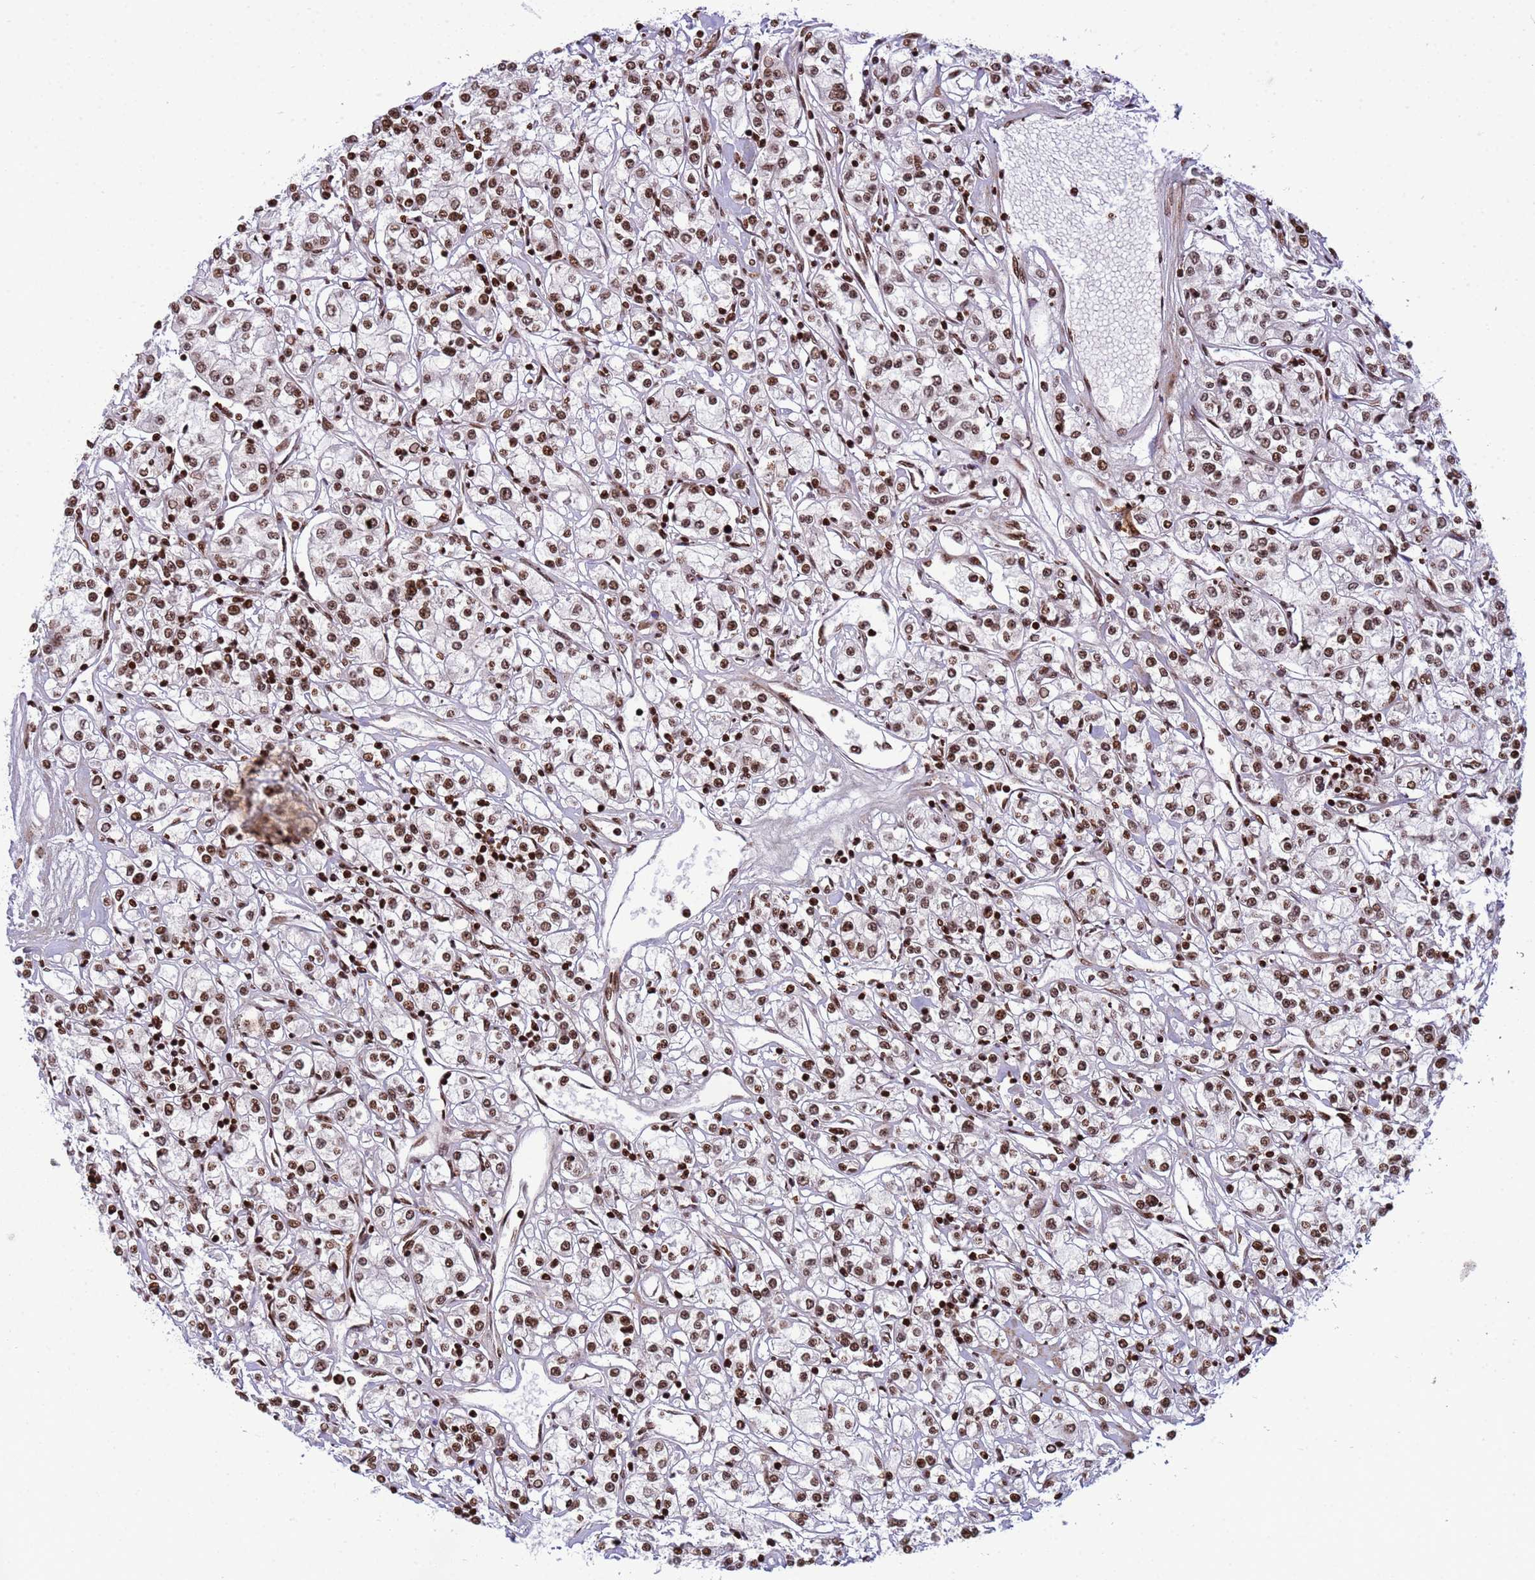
{"staining": {"intensity": "strong", "quantity": ">75%", "location": "nuclear"}, "tissue": "renal cancer", "cell_type": "Tumor cells", "image_type": "cancer", "snomed": [{"axis": "morphology", "description": "Adenocarcinoma, NOS"}, {"axis": "topography", "description": "Kidney"}], "caption": "A micrograph of human renal adenocarcinoma stained for a protein shows strong nuclear brown staining in tumor cells.", "gene": "H3-3B", "patient": {"sex": "female", "age": 59}}